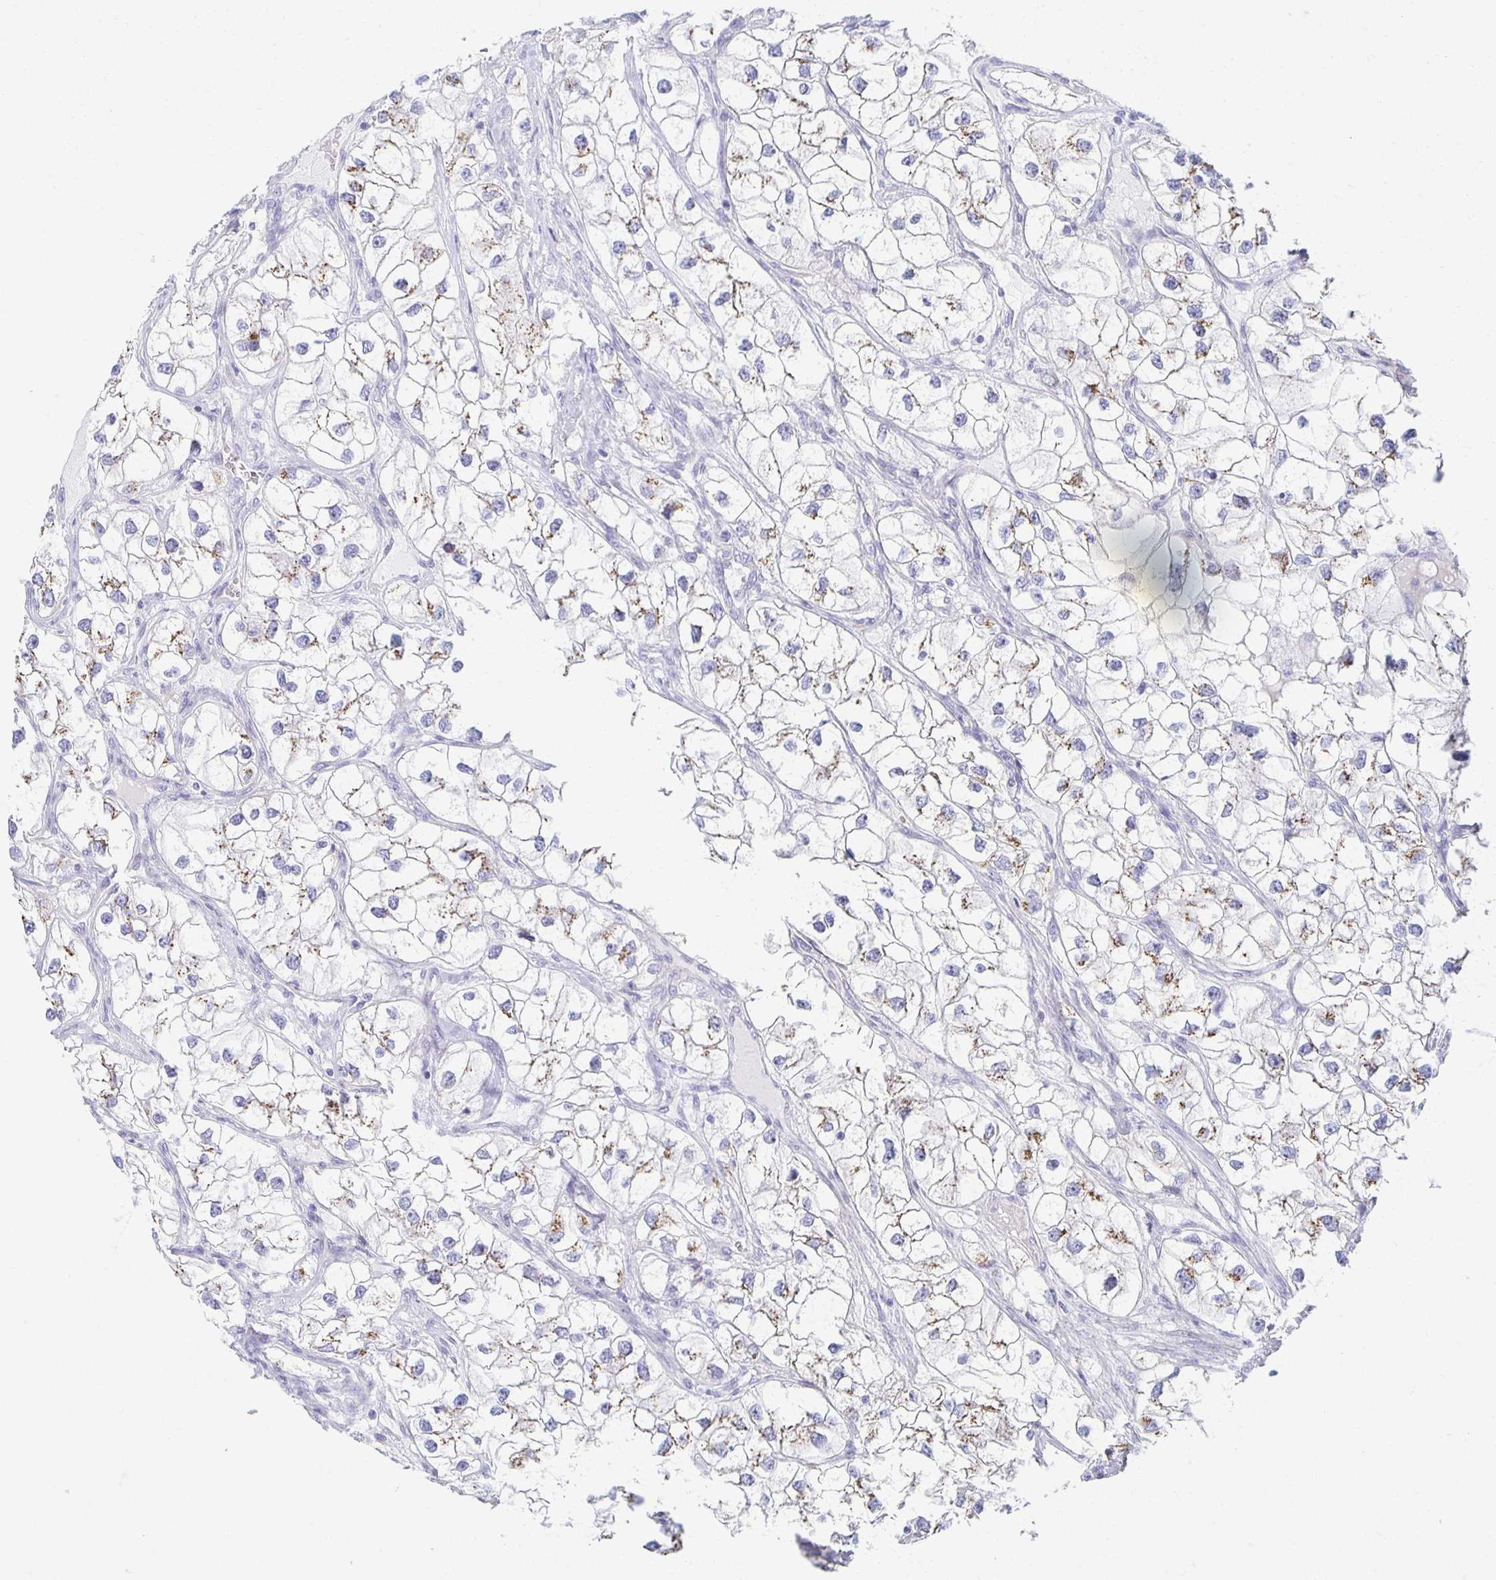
{"staining": {"intensity": "weak", "quantity": "25%-75%", "location": "cytoplasmic/membranous"}, "tissue": "renal cancer", "cell_type": "Tumor cells", "image_type": "cancer", "snomed": [{"axis": "morphology", "description": "Adenocarcinoma, NOS"}, {"axis": "topography", "description": "Kidney"}], "caption": "Protein expression analysis of renal adenocarcinoma exhibits weak cytoplasmic/membranous staining in approximately 25%-75% of tumor cells. (DAB IHC, brown staining for protein, blue staining for nuclei).", "gene": "TEX44", "patient": {"sex": "male", "age": 59}}